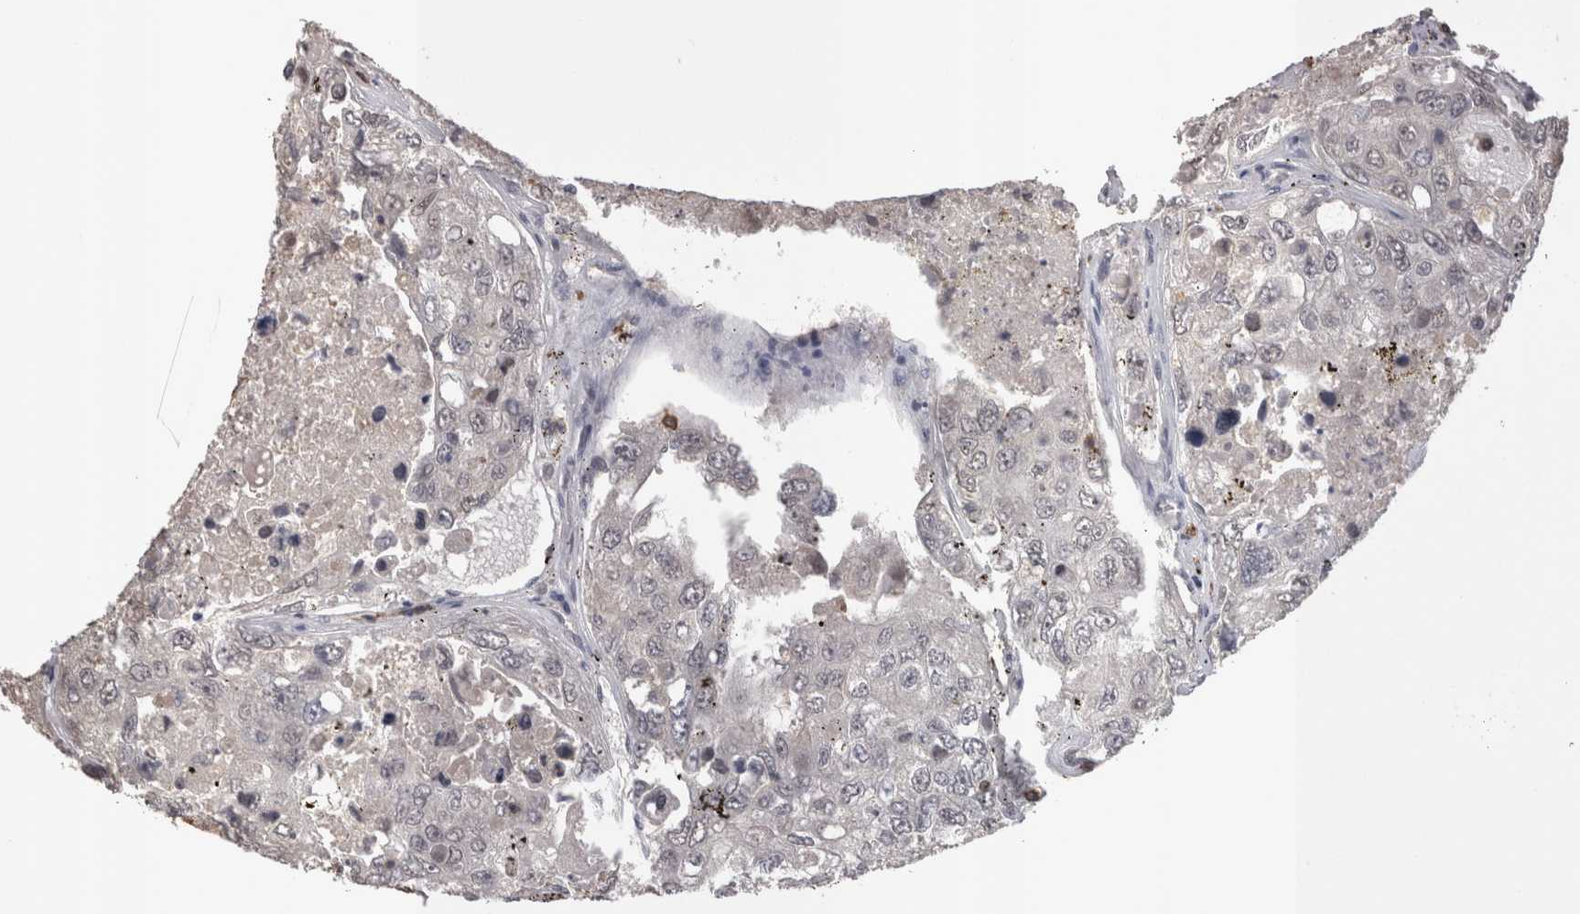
{"staining": {"intensity": "weak", "quantity": "<25%", "location": "nuclear"}, "tissue": "urothelial cancer", "cell_type": "Tumor cells", "image_type": "cancer", "snomed": [{"axis": "morphology", "description": "Urothelial carcinoma, High grade"}, {"axis": "topography", "description": "Lymph node"}, {"axis": "topography", "description": "Urinary bladder"}], "caption": "High power microscopy micrograph of an IHC histopathology image of urothelial cancer, revealing no significant staining in tumor cells.", "gene": "SKAP1", "patient": {"sex": "male", "age": 51}}